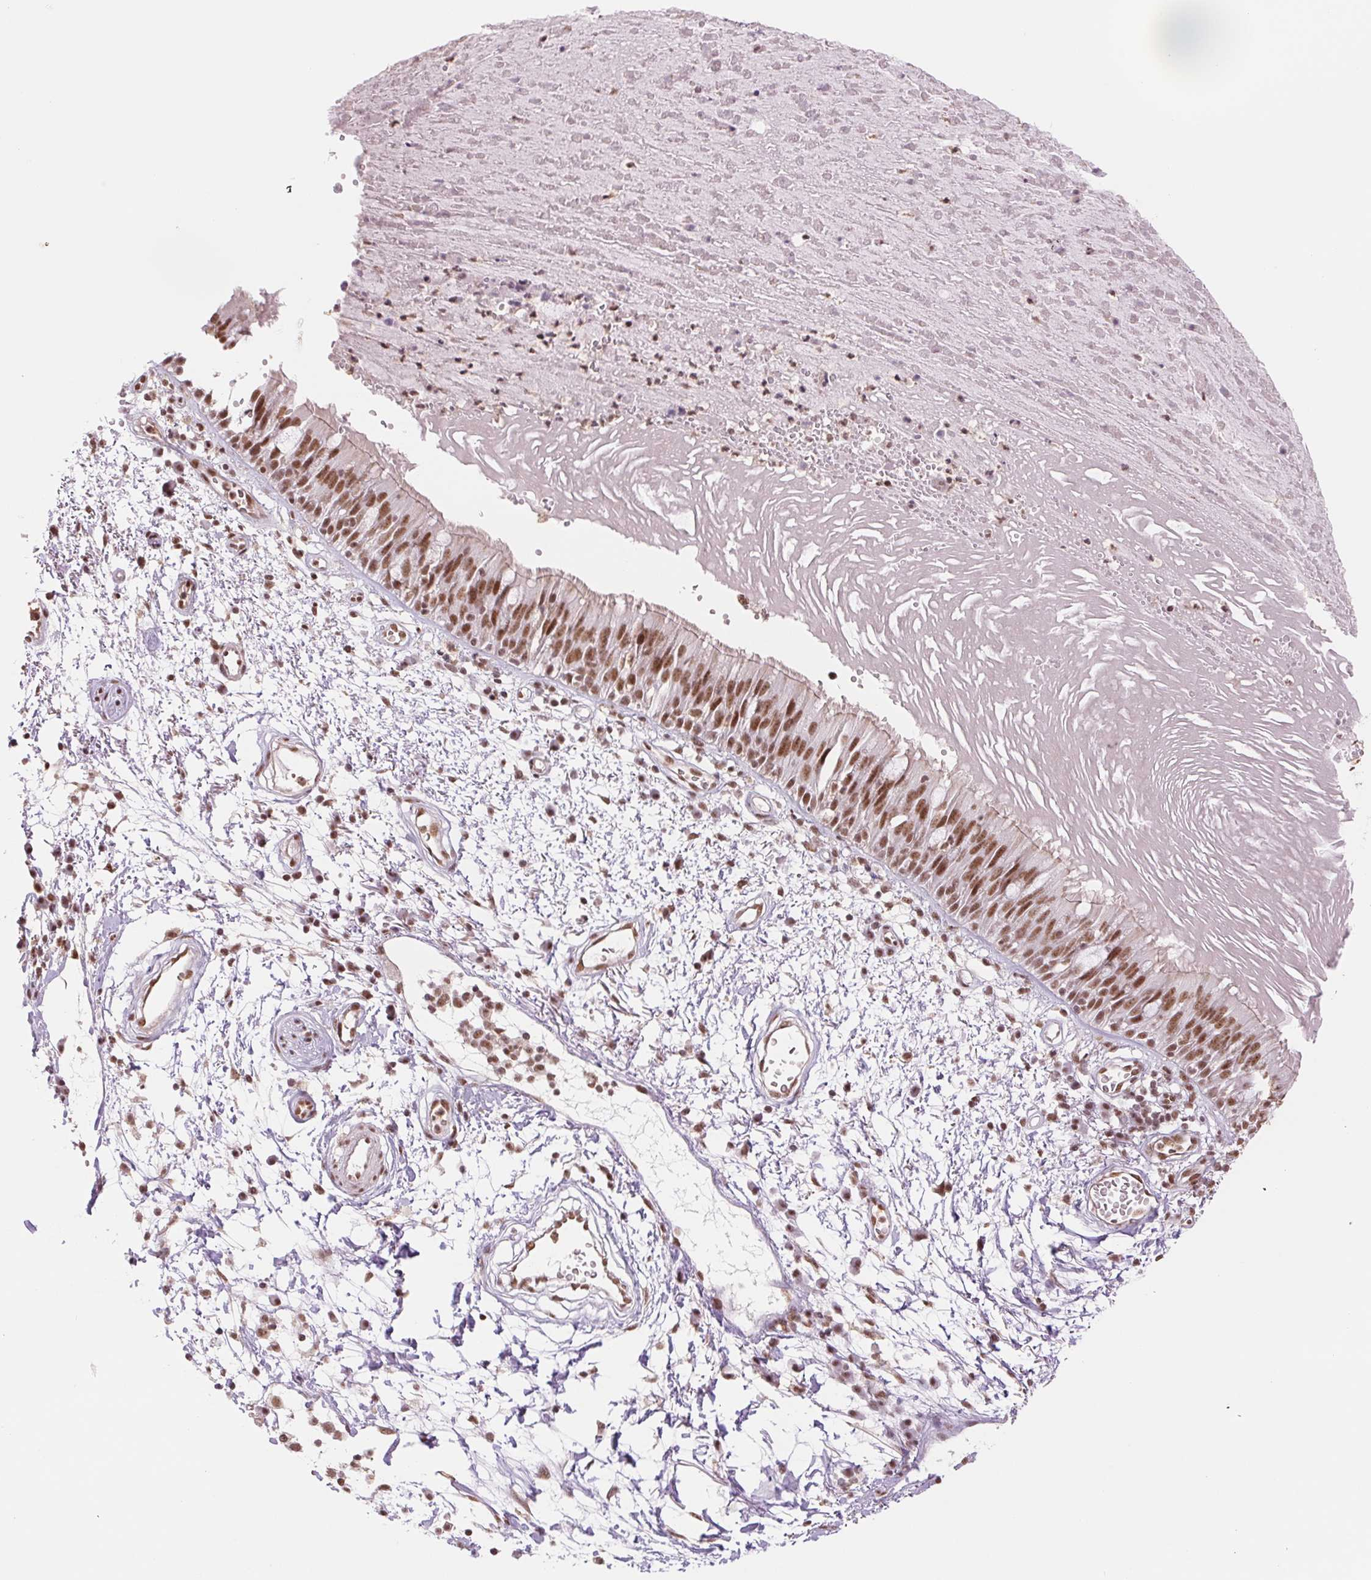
{"staining": {"intensity": "strong", "quantity": ">75%", "location": "nuclear"}, "tissue": "bronchus", "cell_type": "Respiratory epithelial cells", "image_type": "normal", "snomed": [{"axis": "morphology", "description": "Normal tissue, NOS"}, {"axis": "morphology", "description": "Squamous cell carcinoma, NOS"}, {"axis": "topography", "description": "Cartilage tissue"}, {"axis": "topography", "description": "Bronchus"}, {"axis": "topography", "description": "Lung"}], "caption": "A high-resolution micrograph shows immunohistochemistry (IHC) staining of unremarkable bronchus, which exhibits strong nuclear positivity in about >75% of respiratory epithelial cells. The protein is stained brown, and the nuclei are stained in blue (DAB IHC with brightfield microscopy, high magnification).", "gene": "SREK1", "patient": {"sex": "male", "age": 66}}